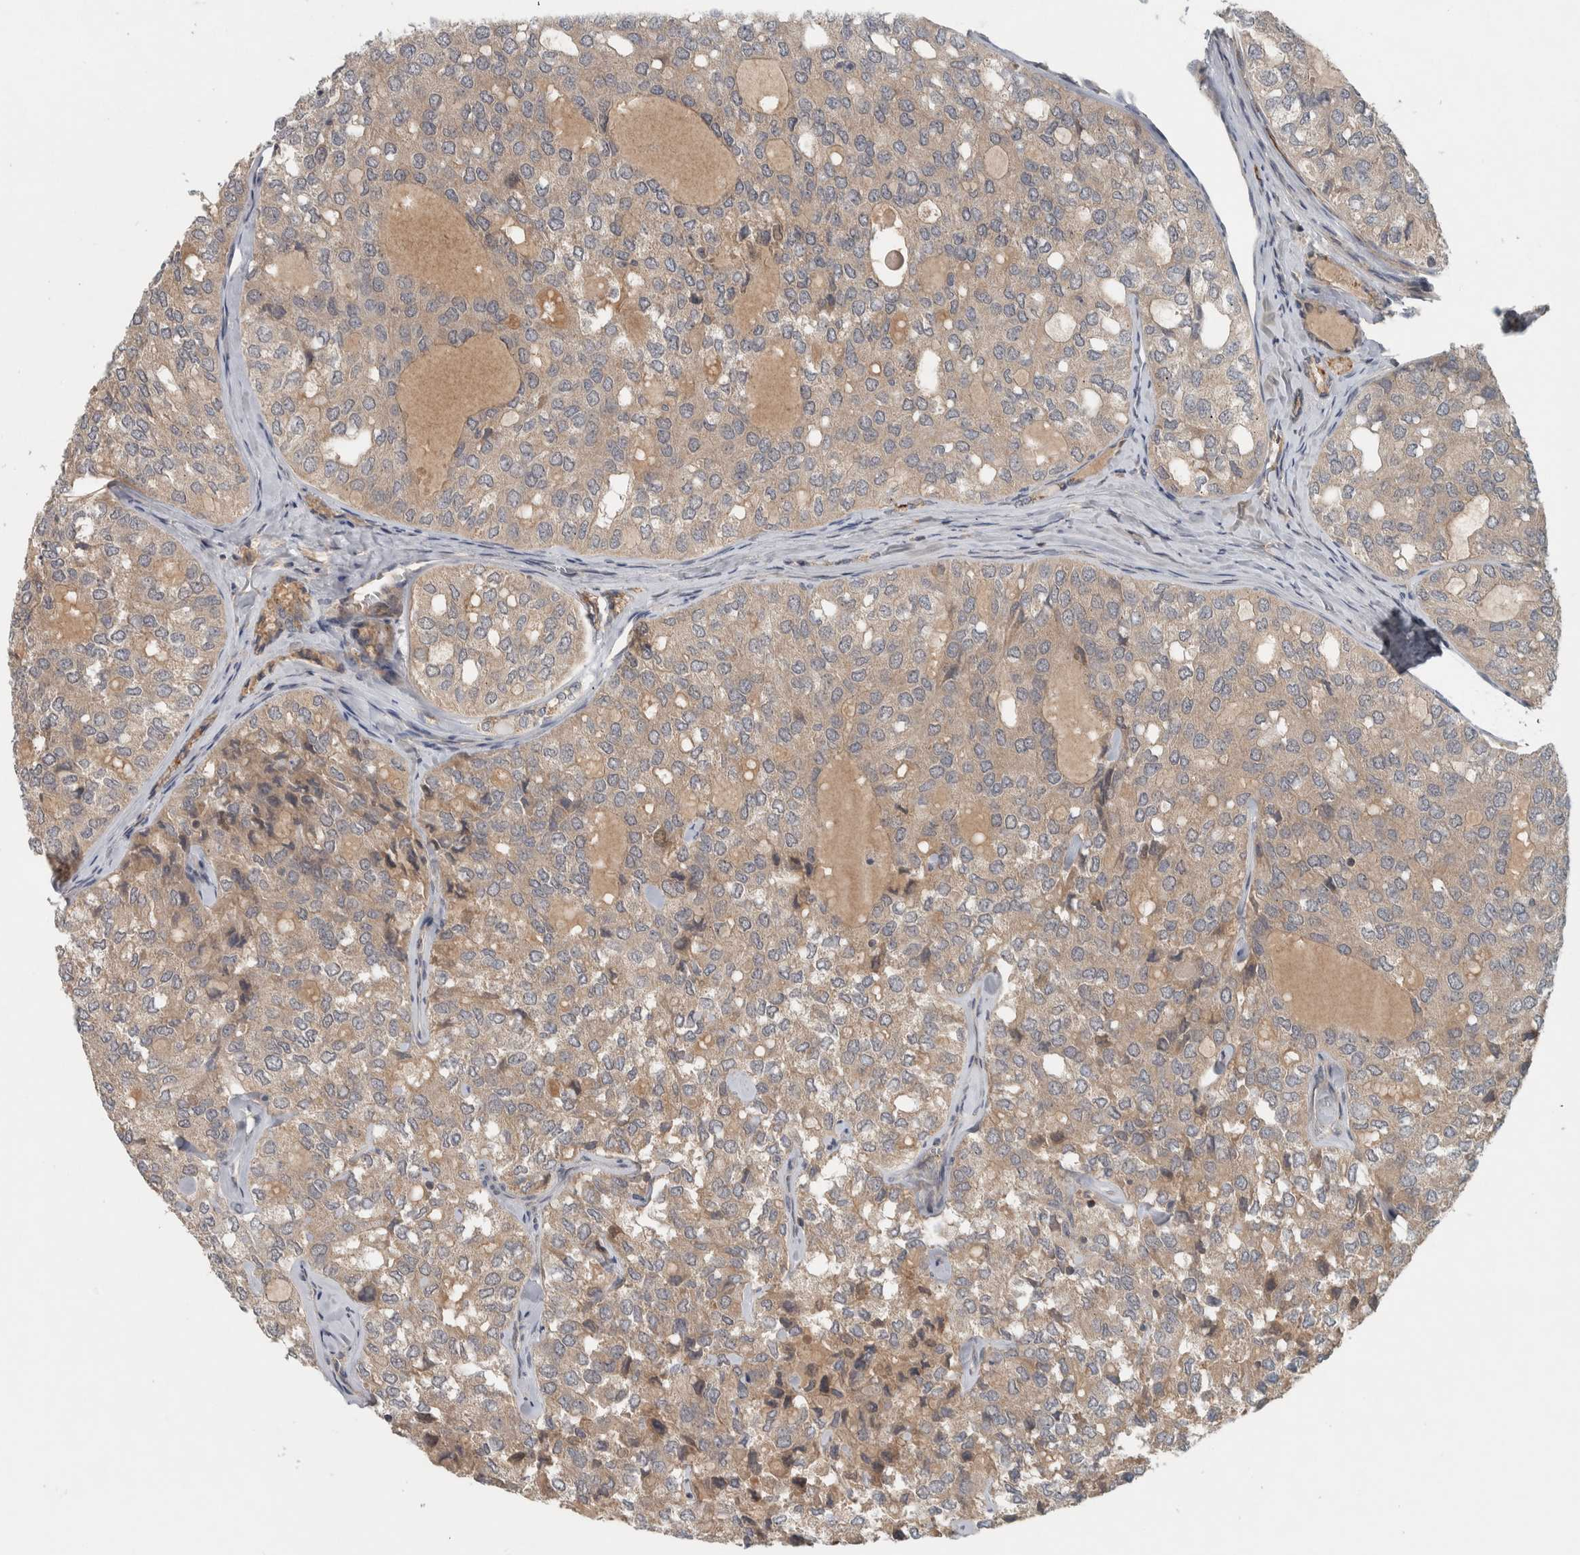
{"staining": {"intensity": "weak", "quantity": ">75%", "location": "cytoplasmic/membranous"}, "tissue": "thyroid cancer", "cell_type": "Tumor cells", "image_type": "cancer", "snomed": [{"axis": "morphology", "description": "Follicular adenoma carcinoma, NOS"}, {"axis": "topography", "description": "Thyroid gland"}], "caption": "Weak cytoplasmic/membranous staining is present in about >75% of tumor cells in follicular adenoma carcinoma (thyroid).", "gene": "LBHD1", "patient": {"sex": "male", "age": 75}}